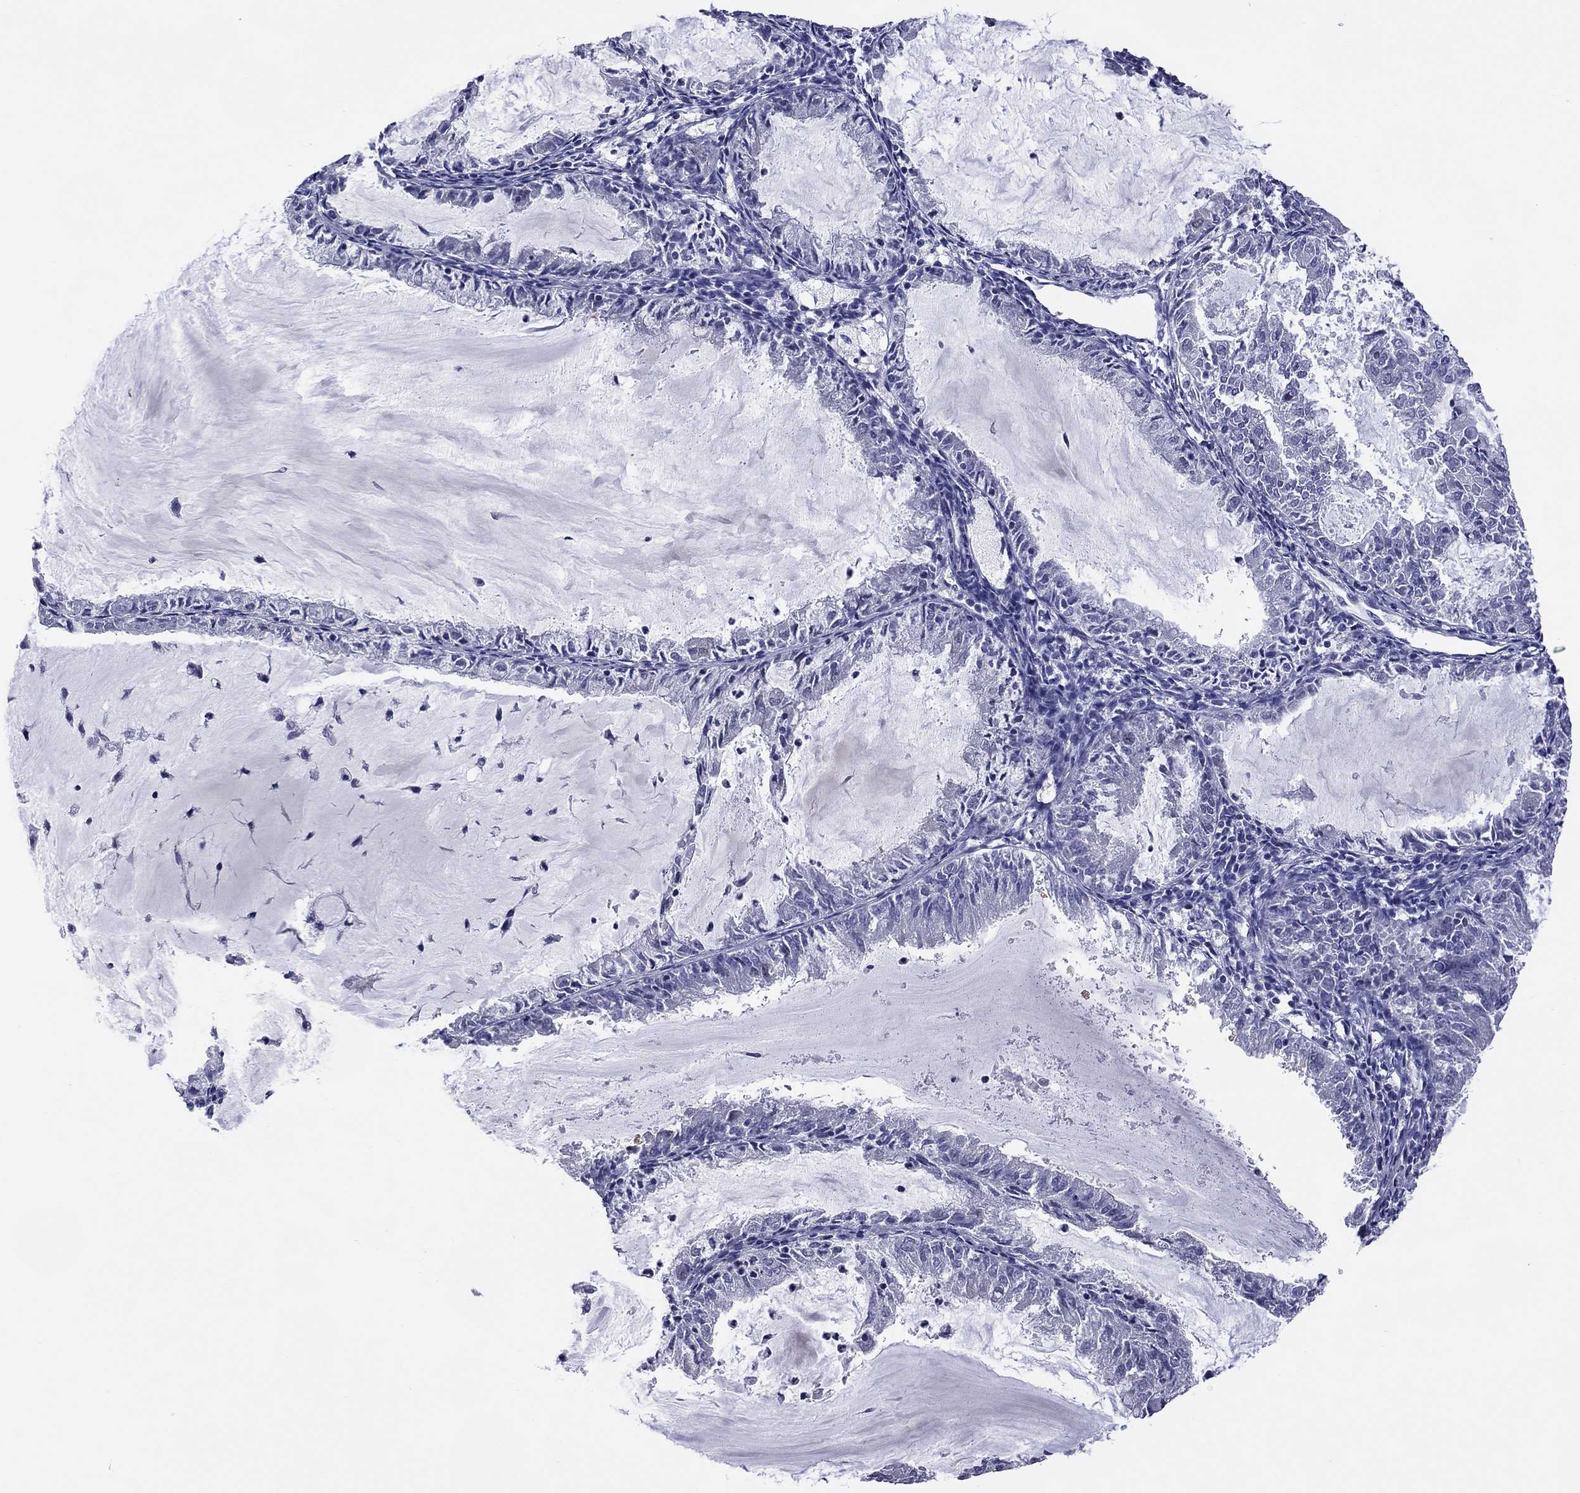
{"staining": {"intensity": "negative", "quantity": "none", "location": "none"}, "tissue": "endometrial cancer", "cell_type": "Tumor cells", "image_type": "cancer", "snomed": [{"axis": "morphology", "description": "Adenocarcinoma, NOS"}, {"axis": "topography", "description": "Endometrium"}], "caption": "The histopathology image reveals no staining of tumor cells in endometrial adenocarcinoma. The staining was performed using DAB to visualize the protein expression in brown, while the nuclei were stained in blue with hematoxylin (Magnification: 20x).", "gene": "POU5F2", "patient": {"sex": "female", "age": 57}}